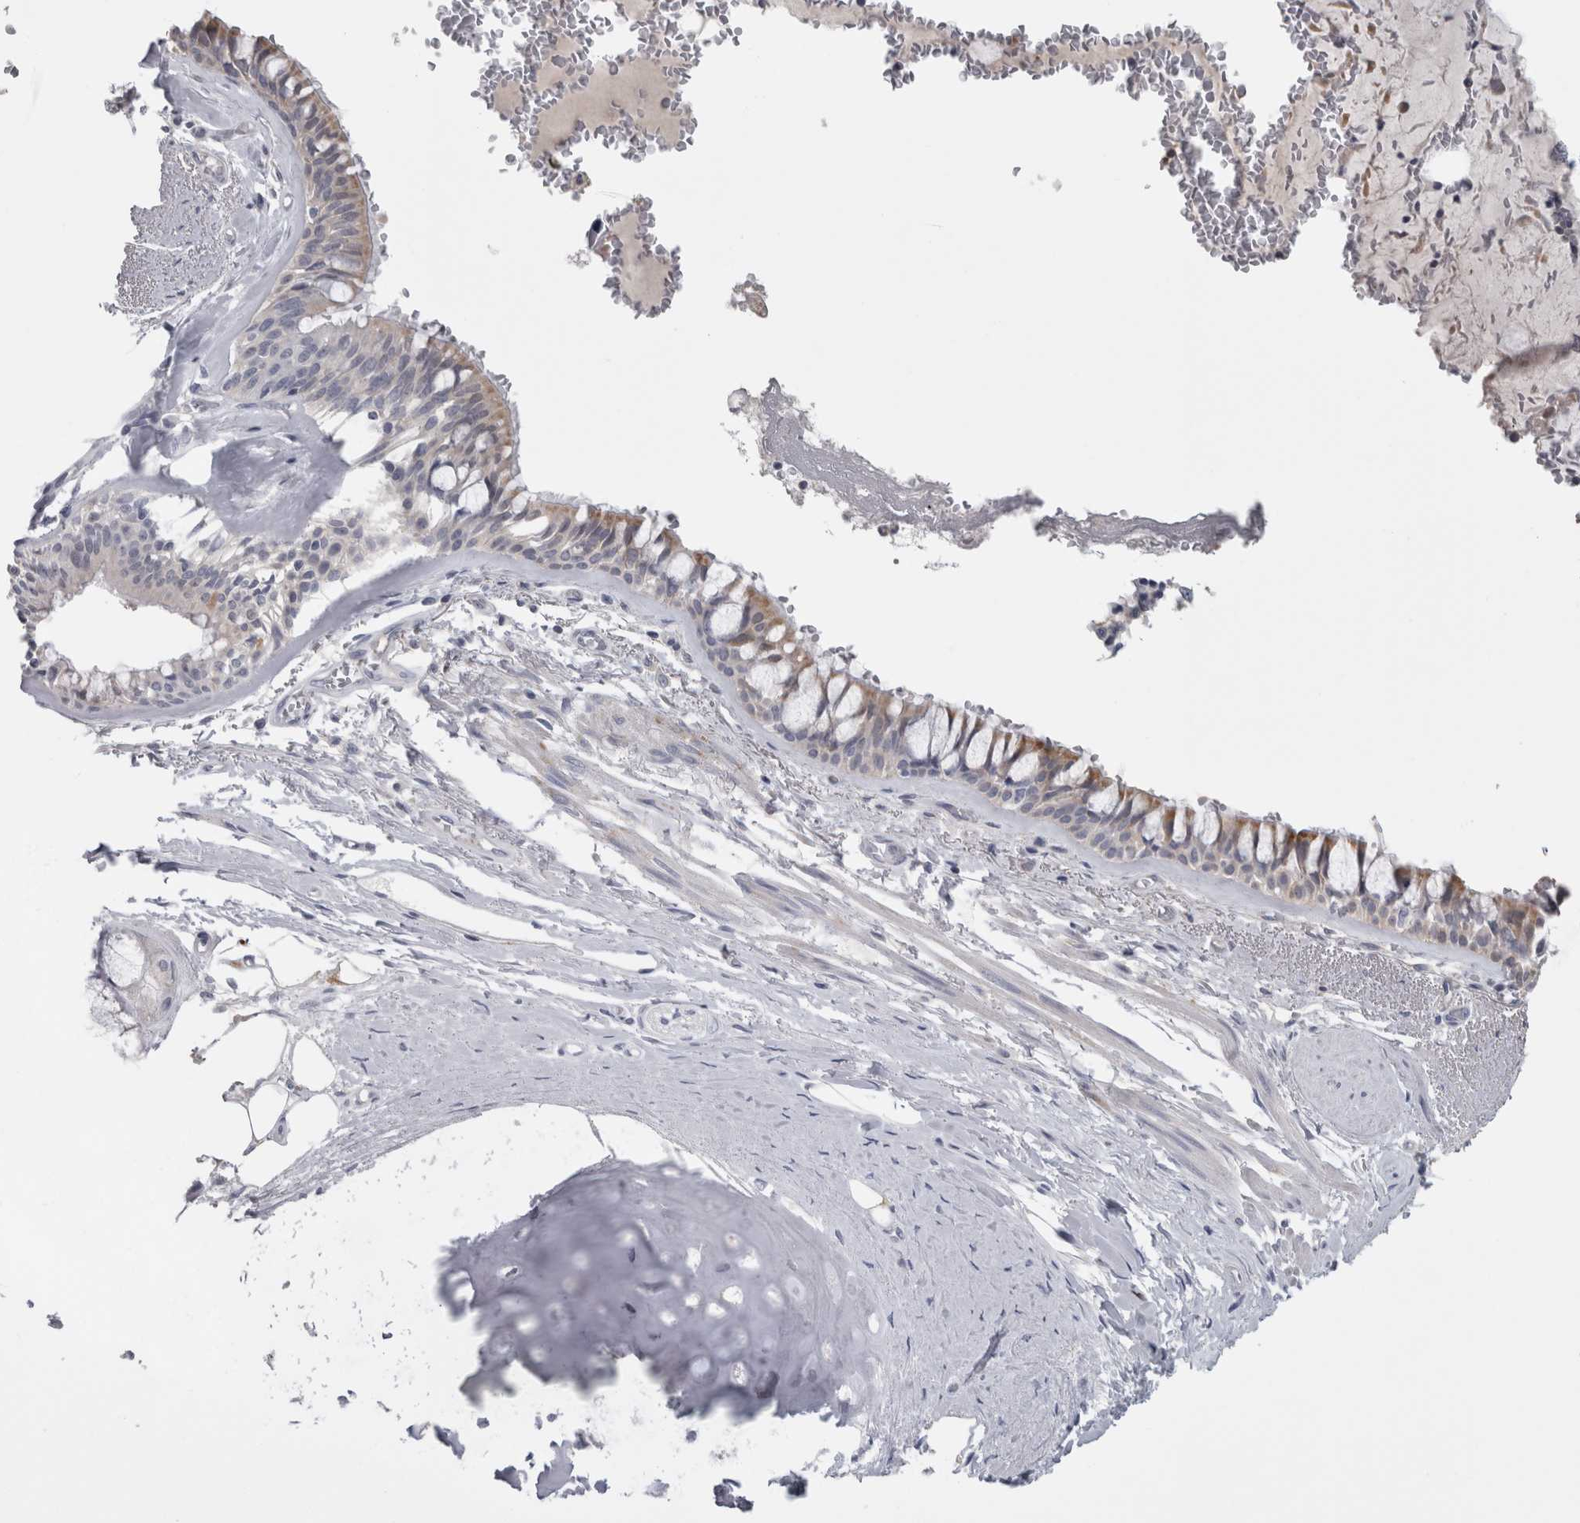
{"staining": {"intensity": "weak", "quantity": "25%-75%", "location": "cytoplasmic/membranous"}, "tissue": "bronchus", "cell_type": "Respiratory epithelial cells", "image_type": "normal", "snomed": [{"axis": "morphology", "description": "Normal tissue, NOS"}, {"axis": "topography", "description": "Bronchus"}], "caption": "Bronchus stained for a protein exhibits weak cytoplasmic/membranous positivity in respiratory epithelial cells. The protein of interest is stained brown, and the nuclei are stained in blue (DAB IHC with brightfield microscopy, high magnification).", "gene": "TCAP", "patient": {"sex": "male", "age": 66}}